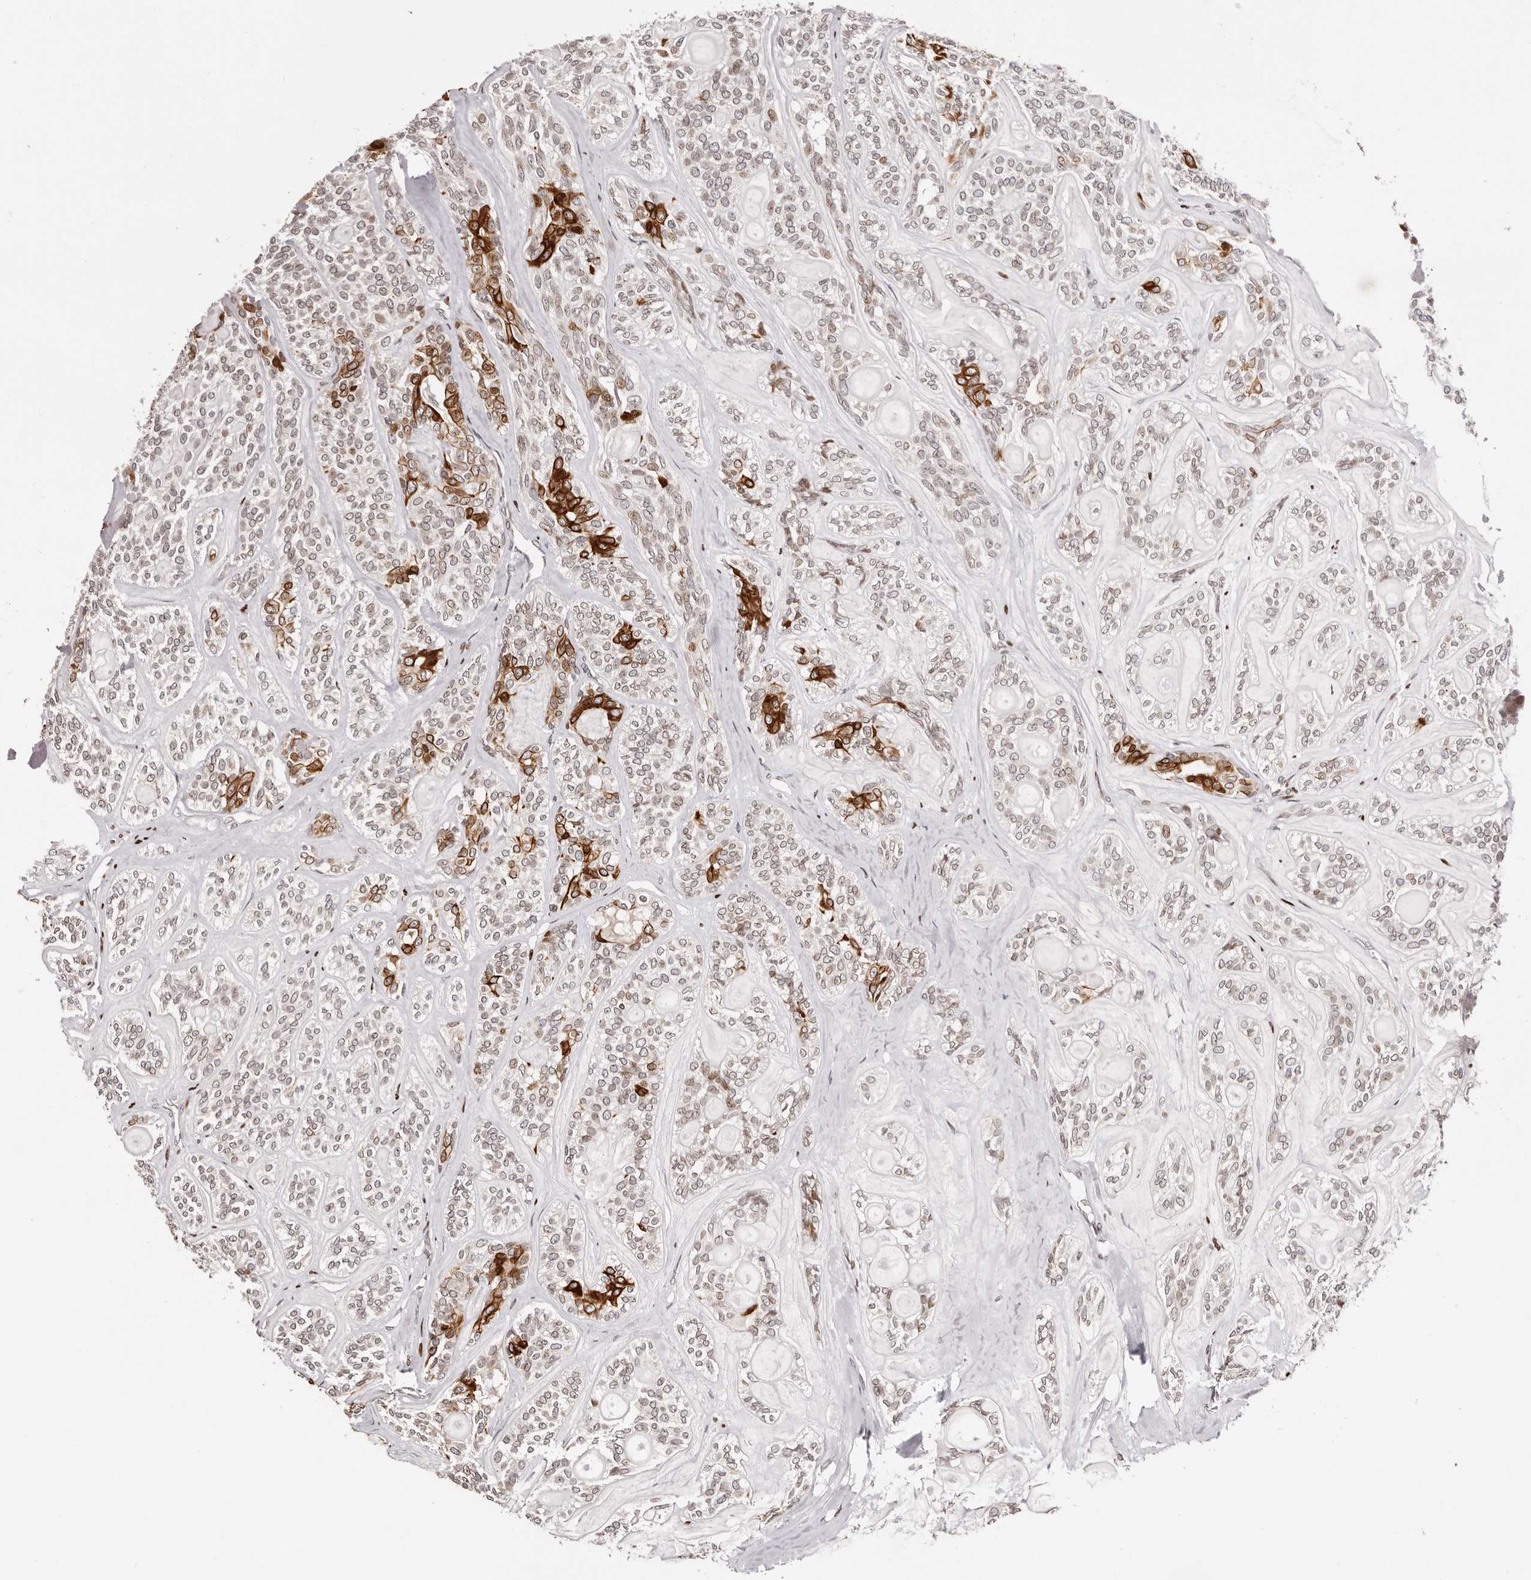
{"staining": {"intensity": "strong", "quantity": "<25%", "location": "cytoplasmic/membranous,nuclear"}, "tissue": "head and neck cancer", "cell_type": "Tumor cells", "image_type": "cancer", "snomed": [{"axis": "morphology", "description": "Adenocarcinoma, NOS"}, {"axis": "topography", "description": "Head-Neck"}], "caption": "Head and neck cancer tissue exhibits strong cytoplasmic/membranous and nuclear staining in about <25% of tumor cells", "gene": "NUP153", "patient": {"sex": "male", "age": 66}}